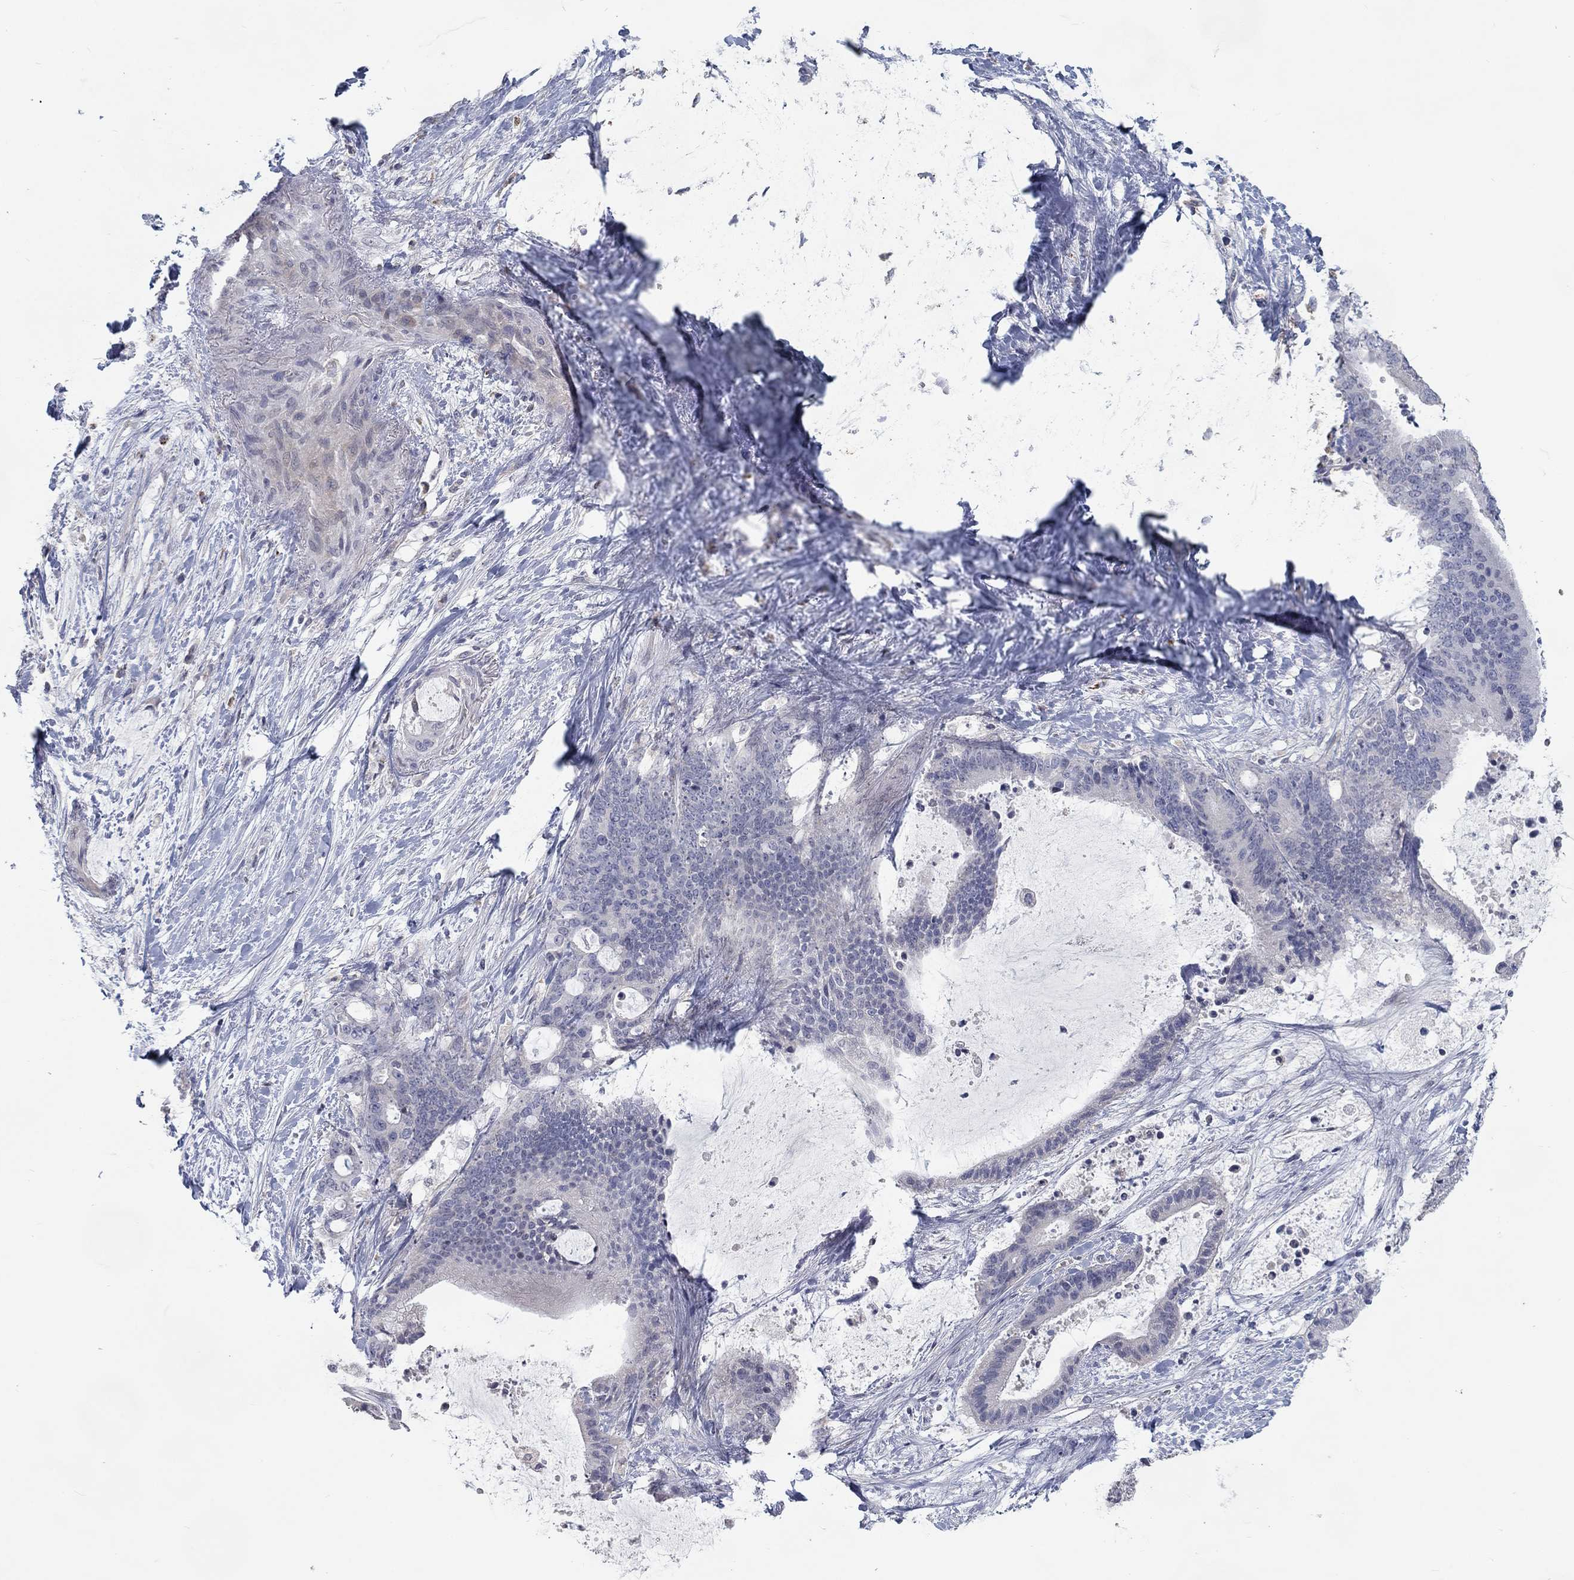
{"staining": {"intensity": "negative", "quantity": "none", "location": "none"}, "tissue": "liver cancer", "cell_type": "Tumor cells", "image_type": "cancer", "snomed": [{"axis": "morphology", "description": "Cholangiocarcinoma"}, {"axis": "topography", "description": "Liver"}], "caption": "IHC of liver cancer reveals no expression in tumor cells.", "gene": "MTSS2", "patient": {"sex": "female", "age": 73}}